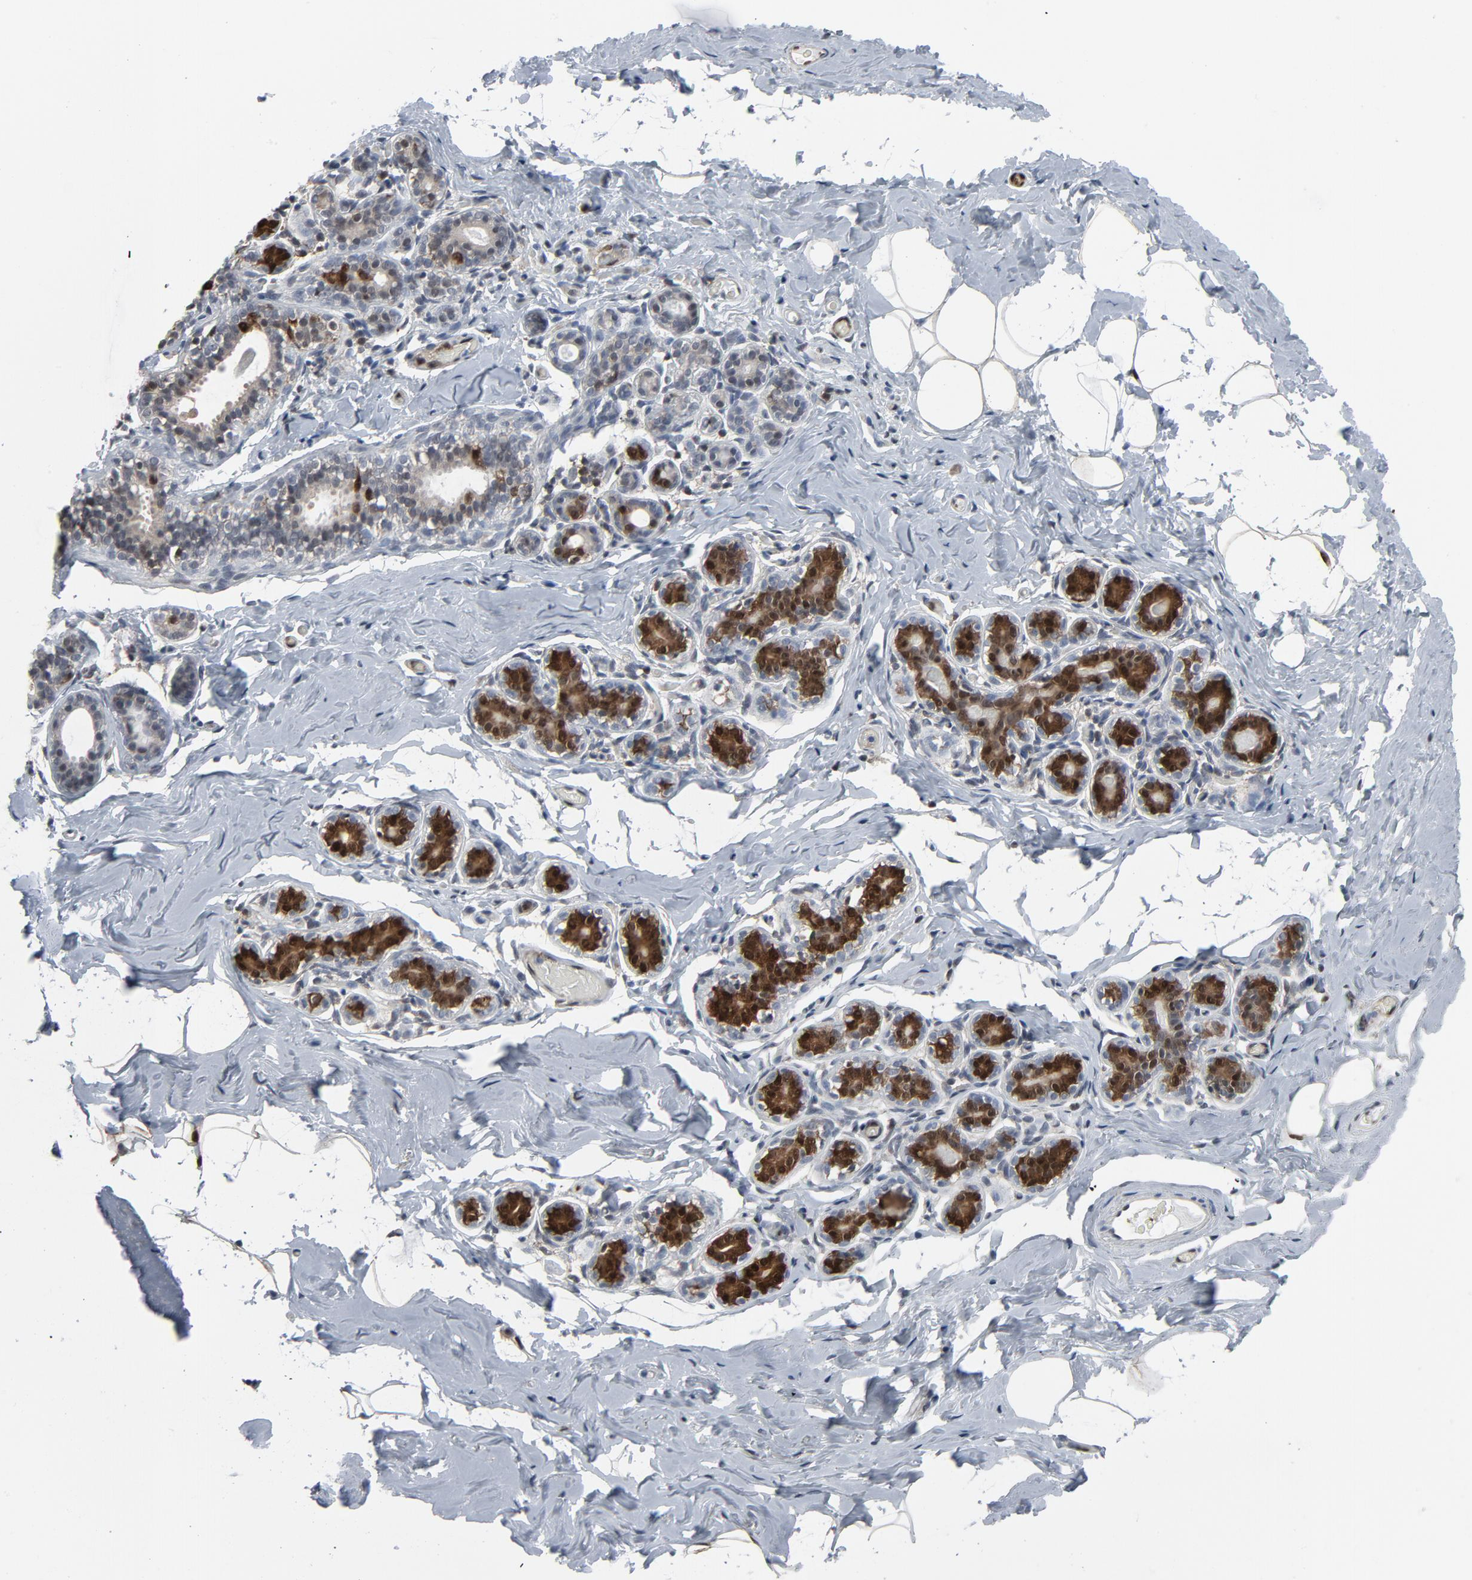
{"staining": {"intensity": "negative", "quantity": "none", "location": "none"}, "tissue": "breast", "cell_type": "Adipocytes", "image_type": "normal", "snomed": [{"axis": "morphology", "description": "Normal tissue, NOS"}, {"axis": "topography", "description": "Breast"}, {"axis": "topography", "description": "Soft tissue"}], "caption": "This is an IHC photomicrograph of unremarkable breast. There is no positivity in adipocytes.", "gene": "STAT5A", "patient": {"sex": "female", "age": 75}}